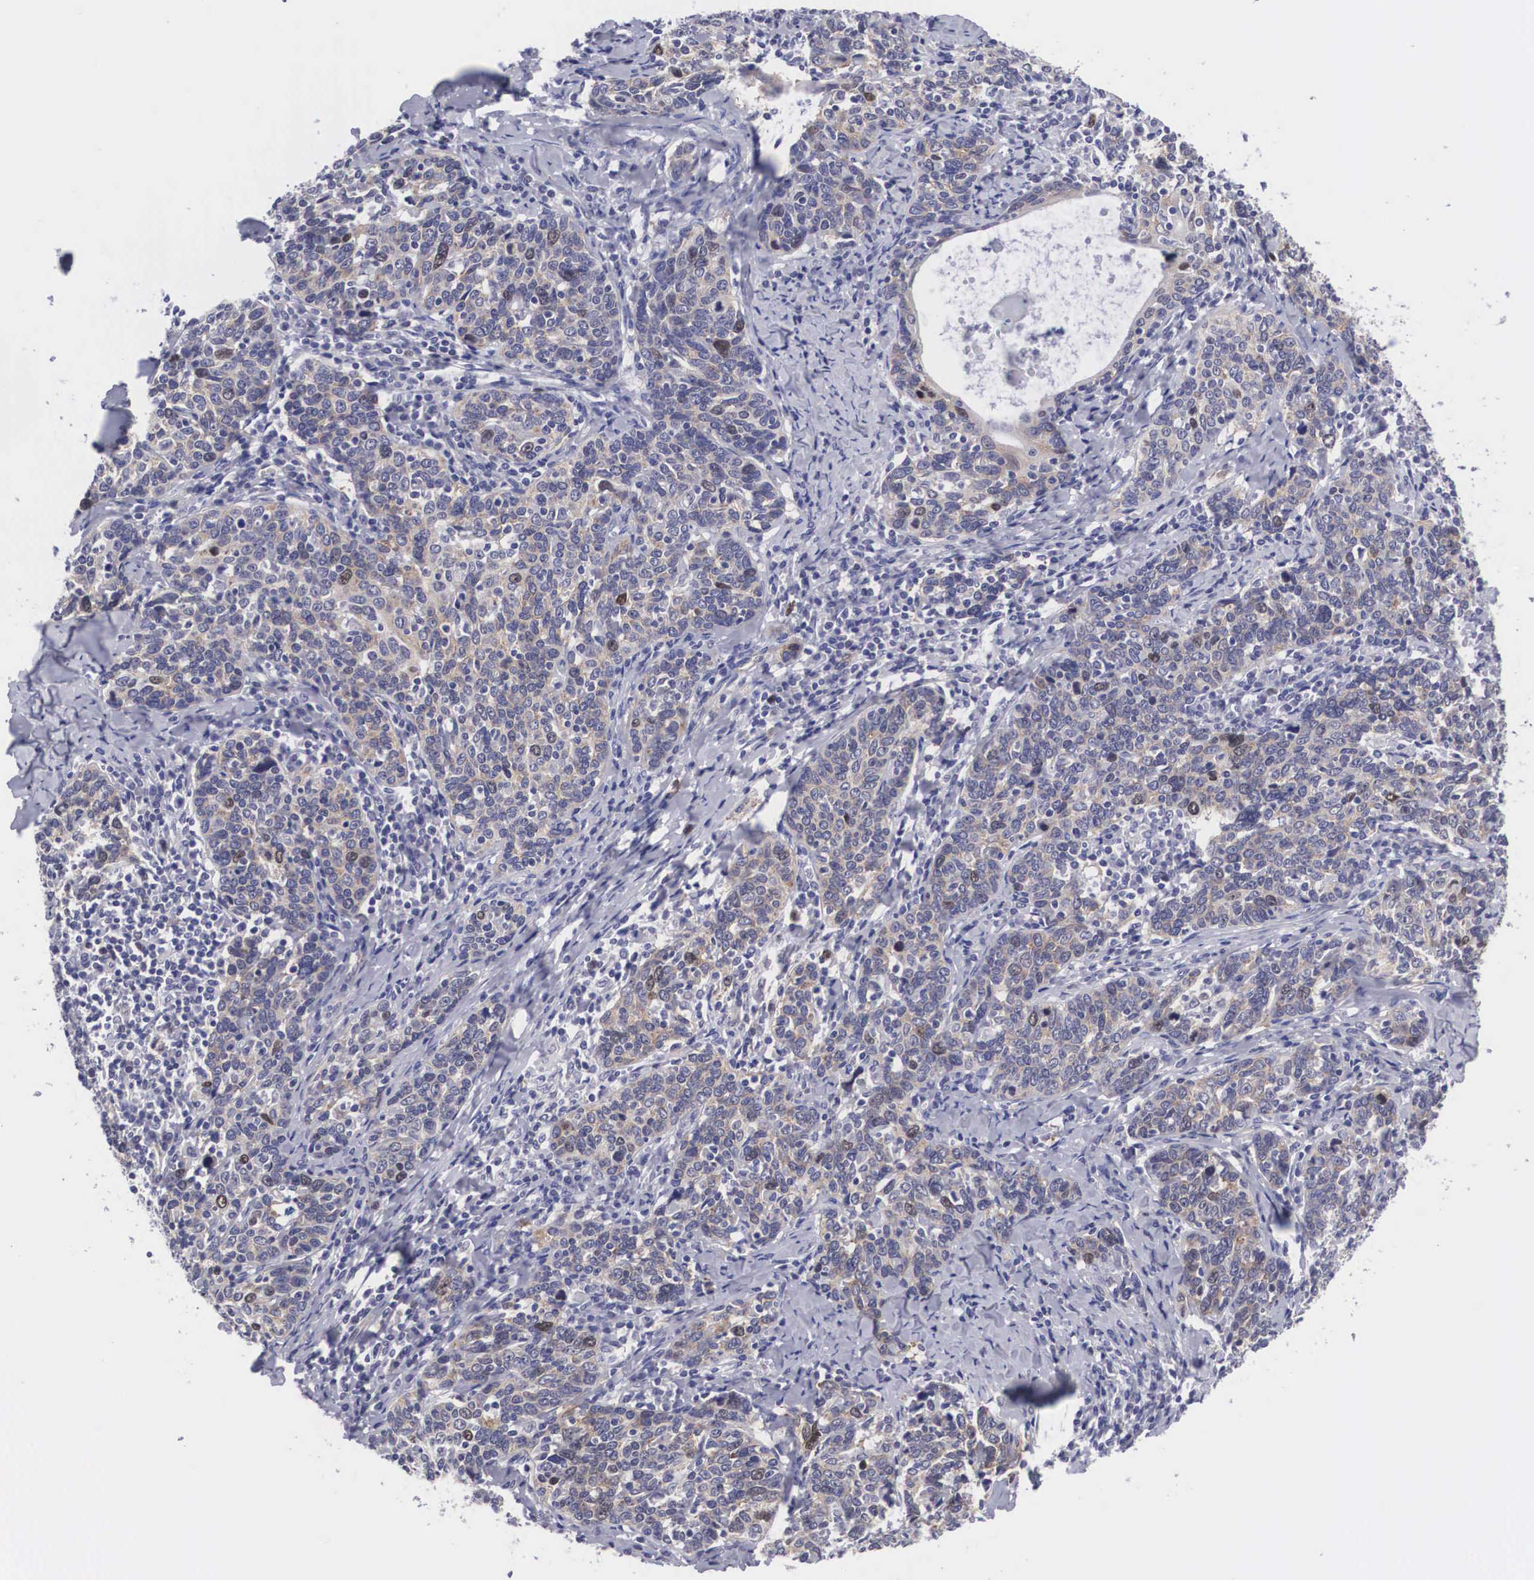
{"staining": {"intensity": "moderate", "quantity": "<25%", "location": "nuclear"}, "tissue": "cervical cancer", "cell_type": "Tumor cells", "image_type": "cancer", "snomed": [{"axis": "morphology", "description": "Squamous cell carcinoma, NOS"}, {"axis": "topography", "description": "Cervix"}], "caption": "Immunohistochemistry (IHC) histopathology image of neoplastic tissue: human cervical cancer (squamous cell carcinoma) stained using immunohistochemistry (IHC) demonstrates low levels of moderate protein expression localized specifically in the nuclear of tumor cells, appearing as a nuclear brown color.", "gene": "MAST4", "patient": {"sex": "female", "age": 41}}